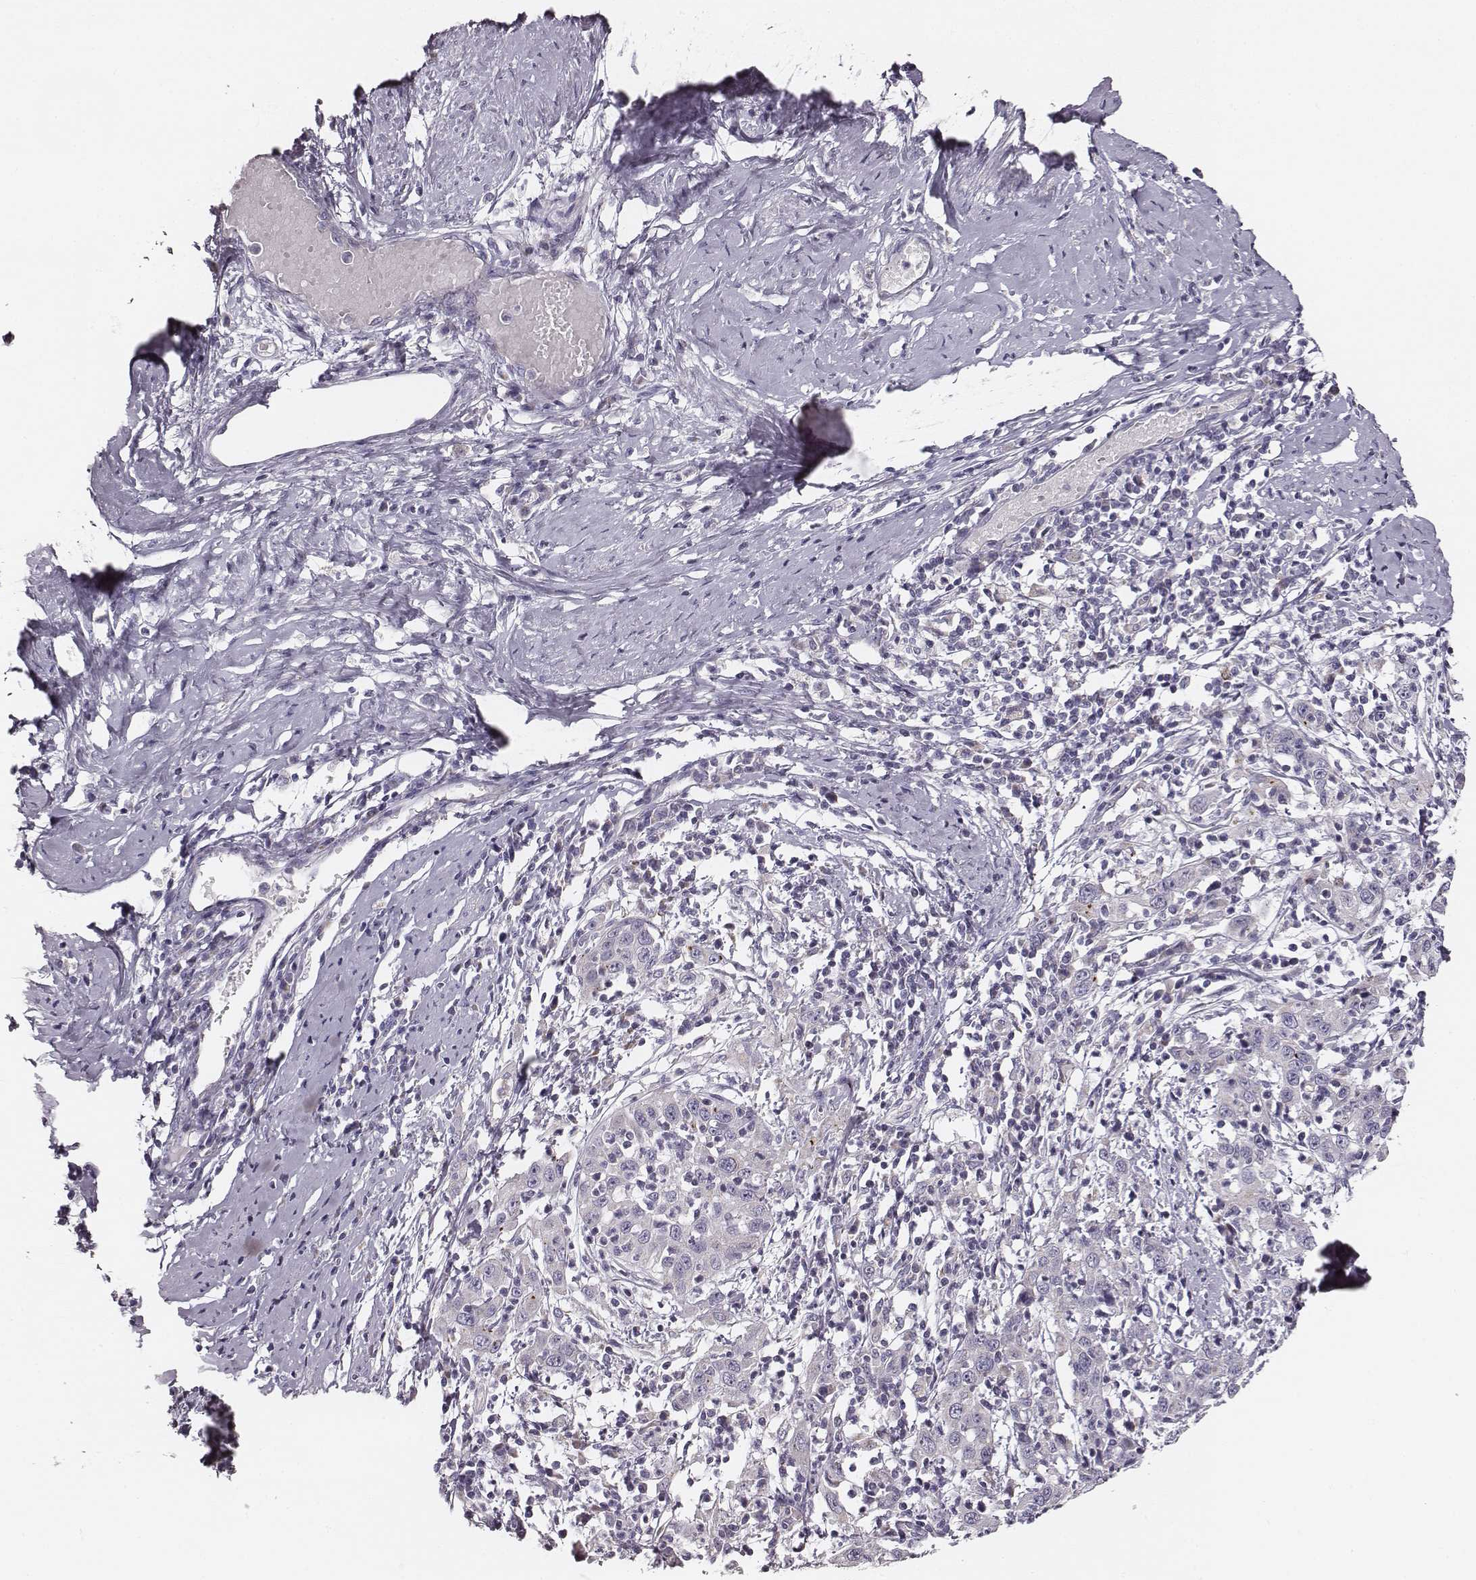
{"staining": {"intensity": "negative", "quantity": "none", "location": "none"}, "tissue": "cervical cancer", "cell_type": "Tumor cells", "image_type": "cancer", "snomed": [{"axis": "morphology", "description": "Squamous cell carcinoma, NOS"}, {"axis": "topography", "description": "Cervix"}], "caption": "DAB immunohistochemical staining of cervical cancer (squamous cell carcinoma) displays no significant staining in tumor cells.", "gene": "UBL4B", "patient": {"sex": "female", "age": 46}}